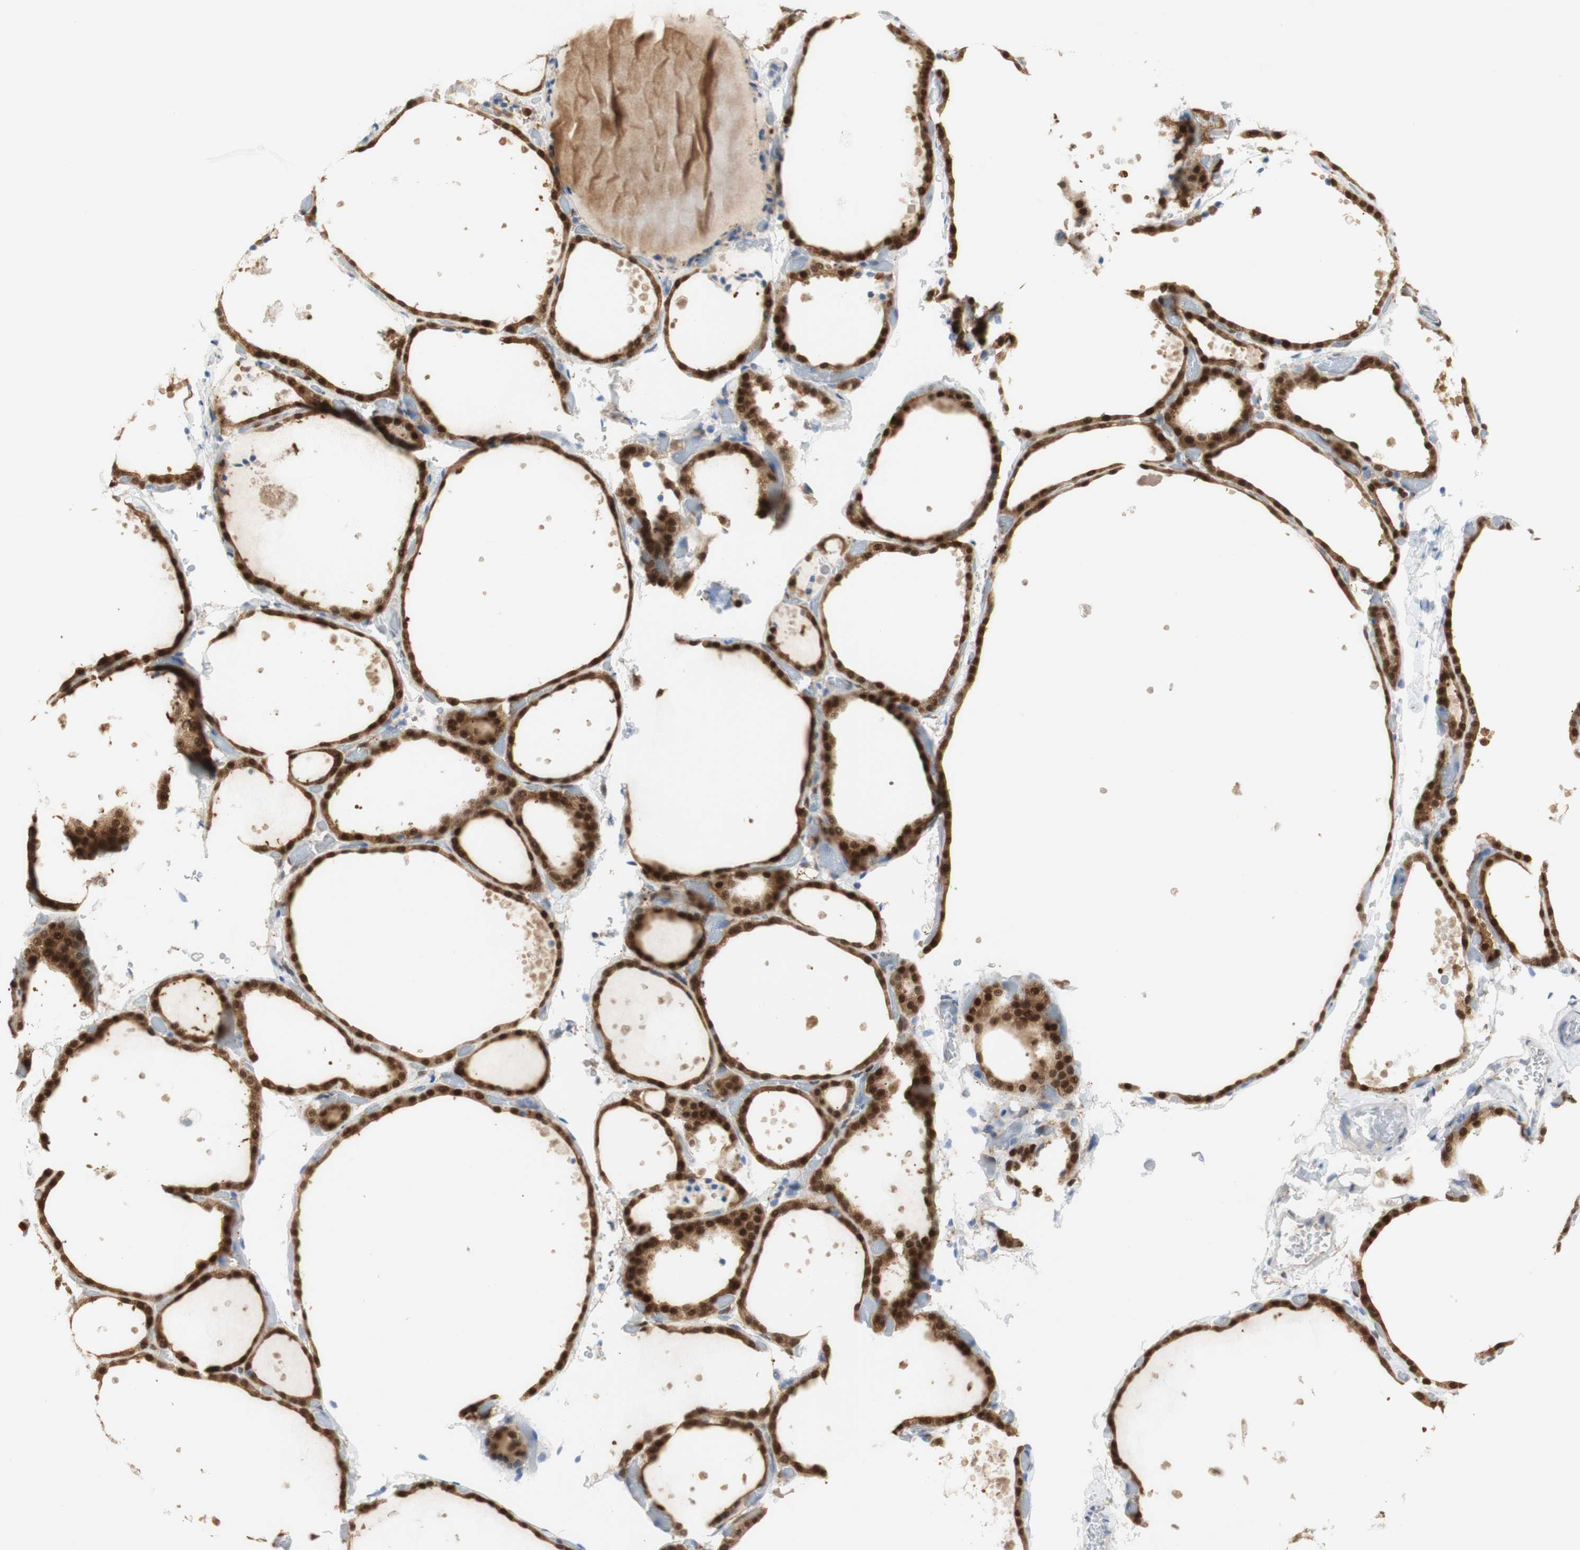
{"staining": {"intensity": "moderate", "quantity": ">75%", "location": "cytoplasmic/membranous"}, "tissue": "thyroid gland", "cell_type": "Glandular cells", "image_type": "normal", "snomed": [{"axis": "morphology", "description": "Normal tissue, NOS"}, {"axis": "topography", "description": "Thyroid gland"}], "caption": "Approximately >75% of glandular cells in benign human thyroid gland reveal moderate cytoplasmic/membranous protein expression as visualized by brown immunohistochemical staining.", "gene": "SELENBP1", "patient": {"sex": "female", "age": 44}}